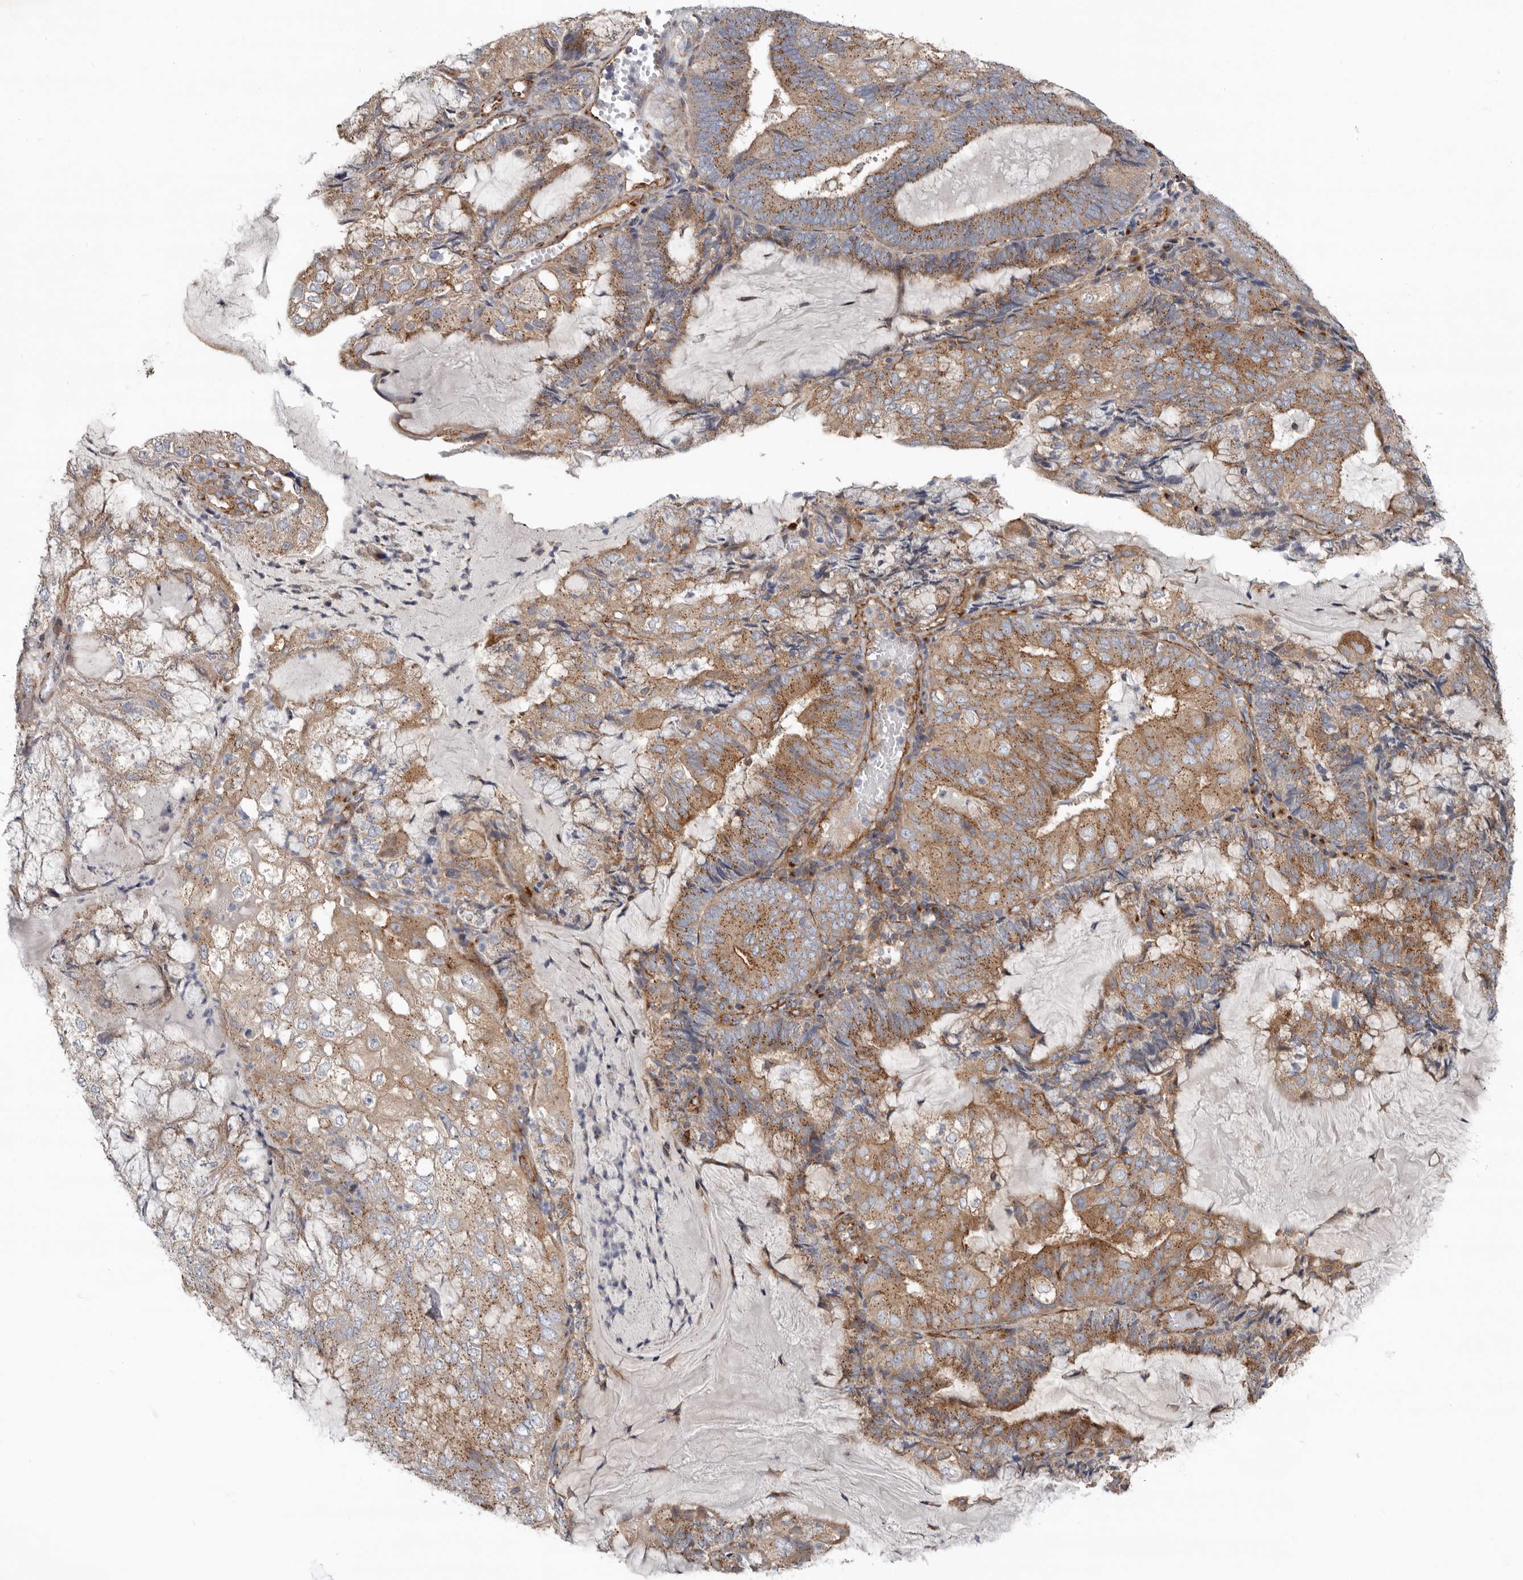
{"staining": {"intensity": "moderate", "quantity": "25%-75%", "location": "cytoplasmic/membranous"}, "tissue": "endometrial cancer", "cell_type": "Tumor cells", "image_type": "cancer", "snomed": [{"axis": "morphology", "description": "Adenocarcinoma, NOS"}, {"axis": "topography", "description": "Endometrium"}], "caption": "An immunohistochemistry photomicrograph of tumor tissue is shown. Protein staining in brown shows moderate cytoplasmic/membranous positivity in endometrial cancer within tumor cells.", "gene": "LUZP1", "patient": {"sex": "female", "age": 81}}